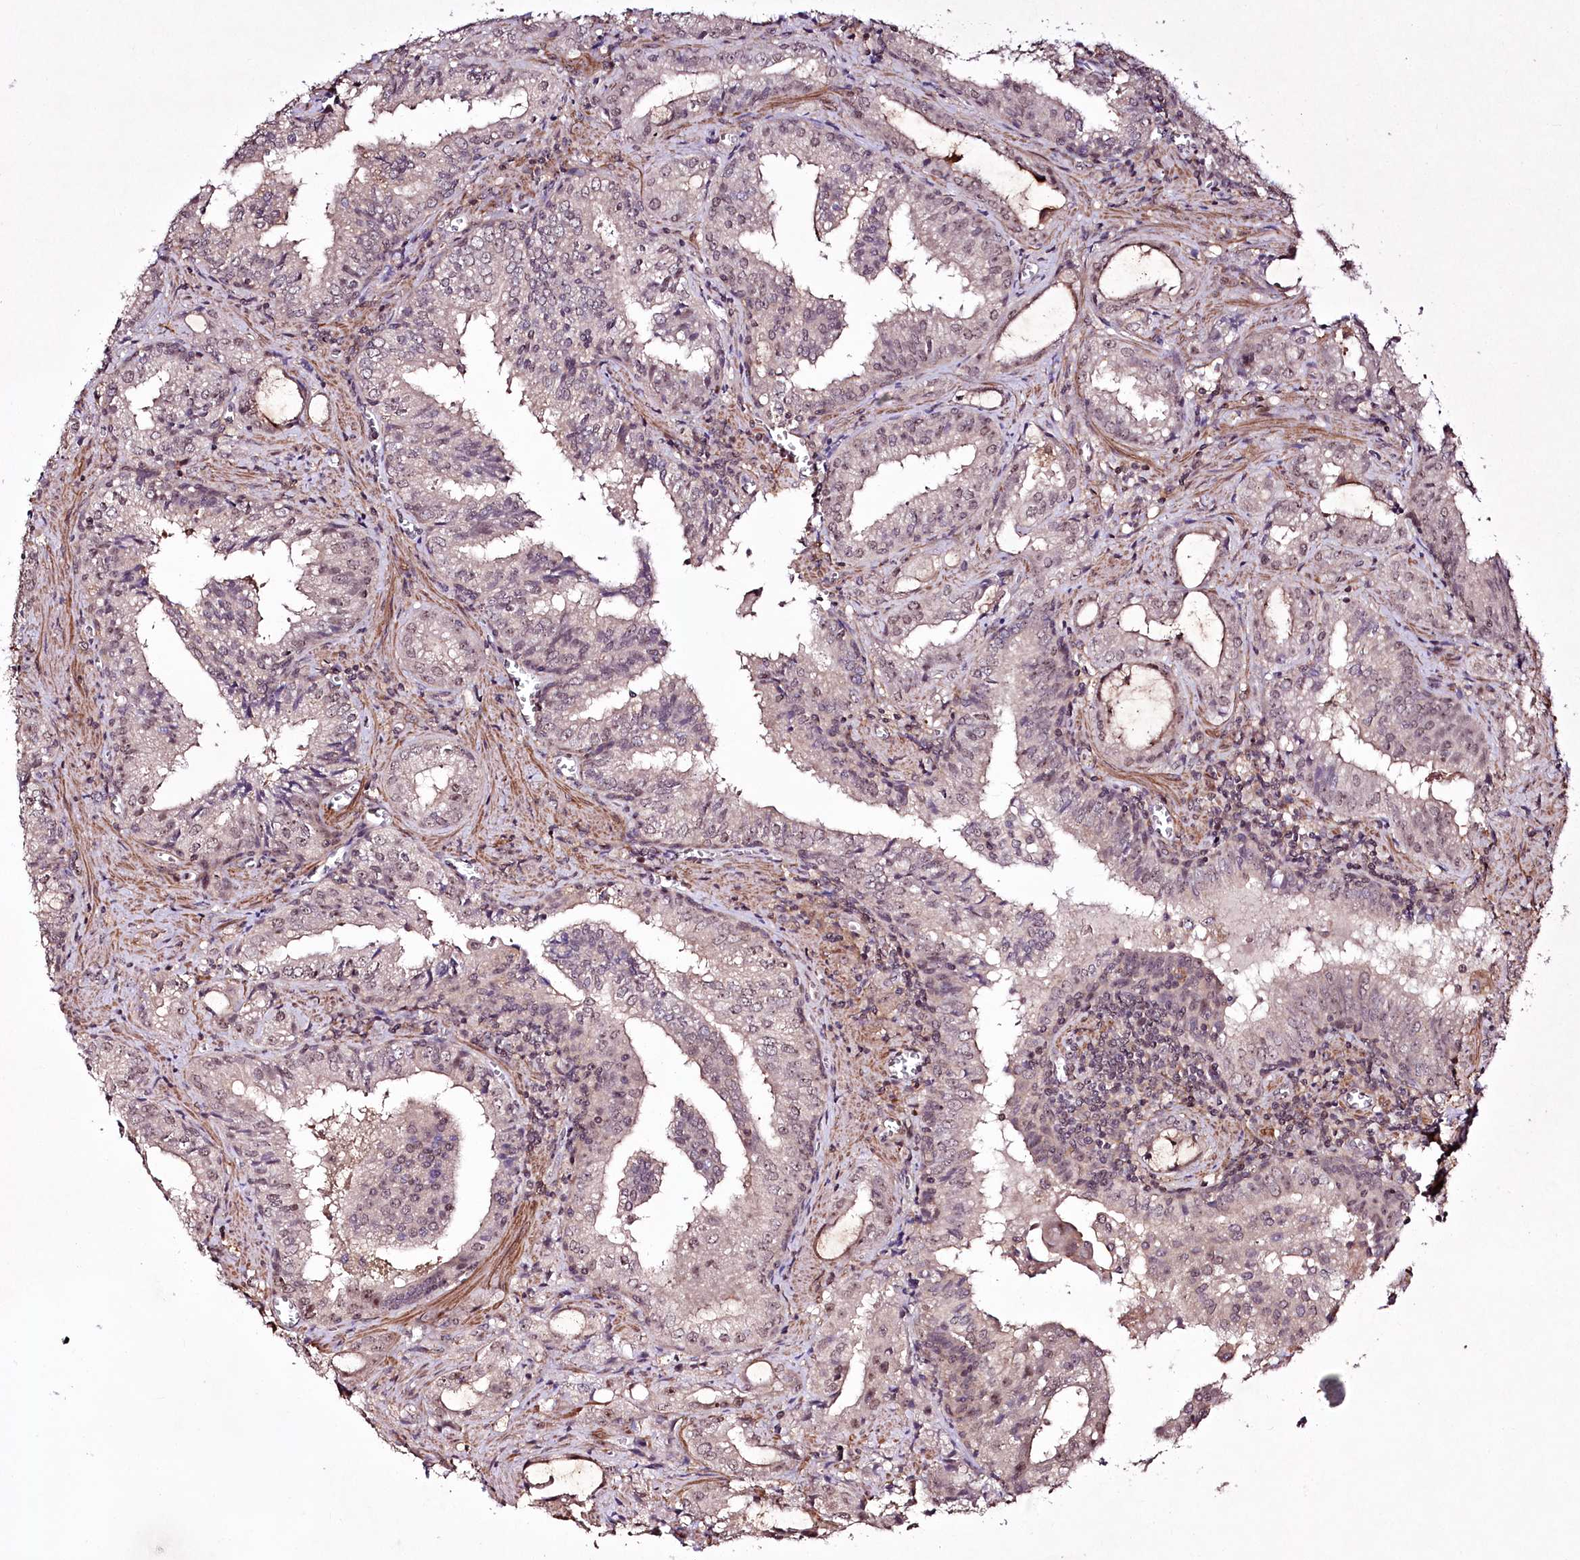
{"staining": {"intensity": "weak", "quantity": "<25%", "location": "nuclear"}, "tissue": "prostate cancer", "cell_type": "Tumor cells", "image_type": "cancer", "snomed": [{"axis": "morphology", "description": "Adenocarcinoma, High grade"}, {"axis": "topography", "description": "Prostate"}], "caption": "Prostate cancer (high-grade adenocarcinoma) was stained to show a protein in brown. There is no significant expression in tumor cells.", "gene": "CCDC59", "patient": {"sex": "male", "age": 68}}